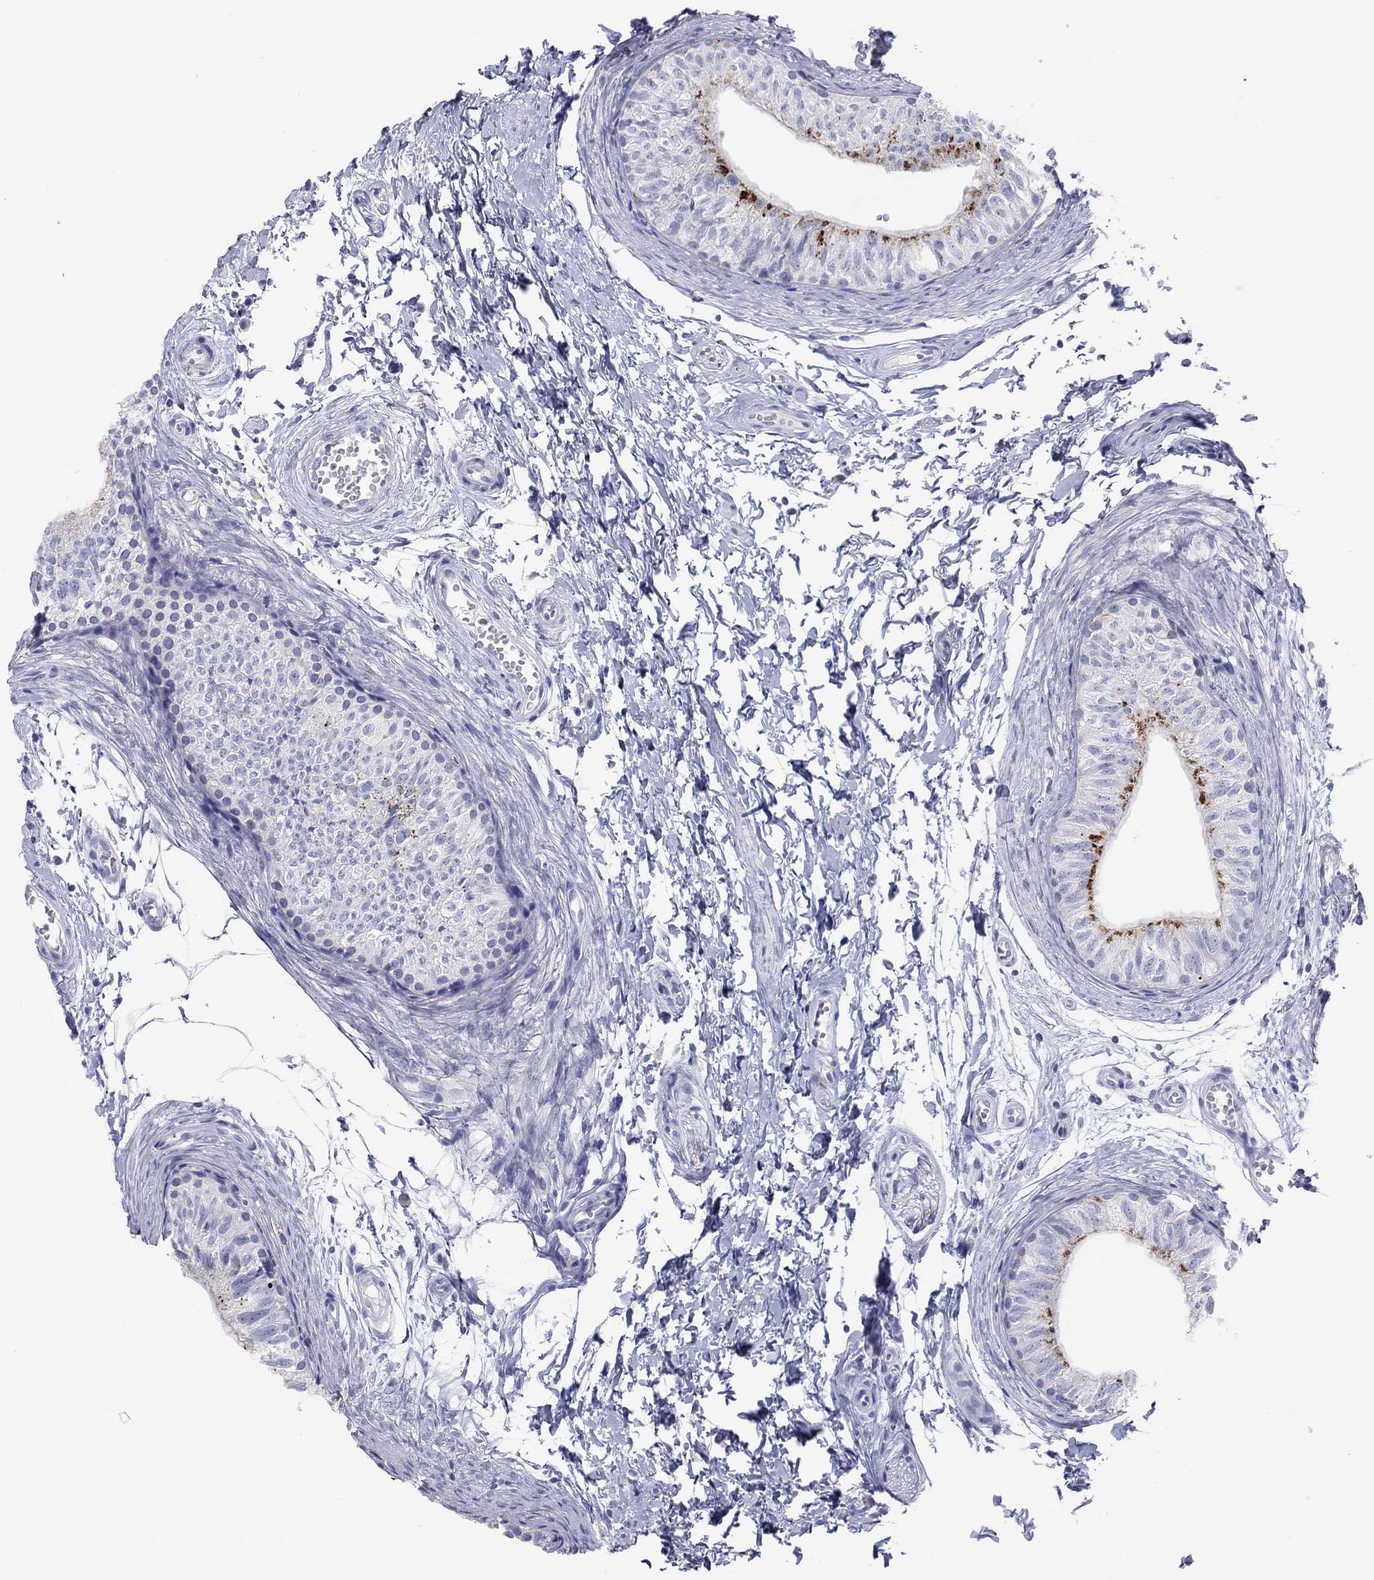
{"staining": {"intensity": "strong", "quantity": "<25%", "location": "cytoplasmic/membranous"}, "tissue": "epididymis", "cell_type": "Glandular cells", "image_type": "normal", "snomed": [{"axis": "morphology", "description": "Normal tissue, NOS"}, {"axis": "topography", "description": "Epididymis"}], "caption": "High-power microscopy captured an immunohistochemistry (IHC) image of normal epididymis, revealing strong cytoplasmic/membranous positivity in approximately <25% of glandular cells. Using DAB (brown) and hematoxylin (blue) stains, captured at high magnification using brightfield microscopy.", "gene": "CPNE6", "patient": {"sex": "male", "age": 22}}